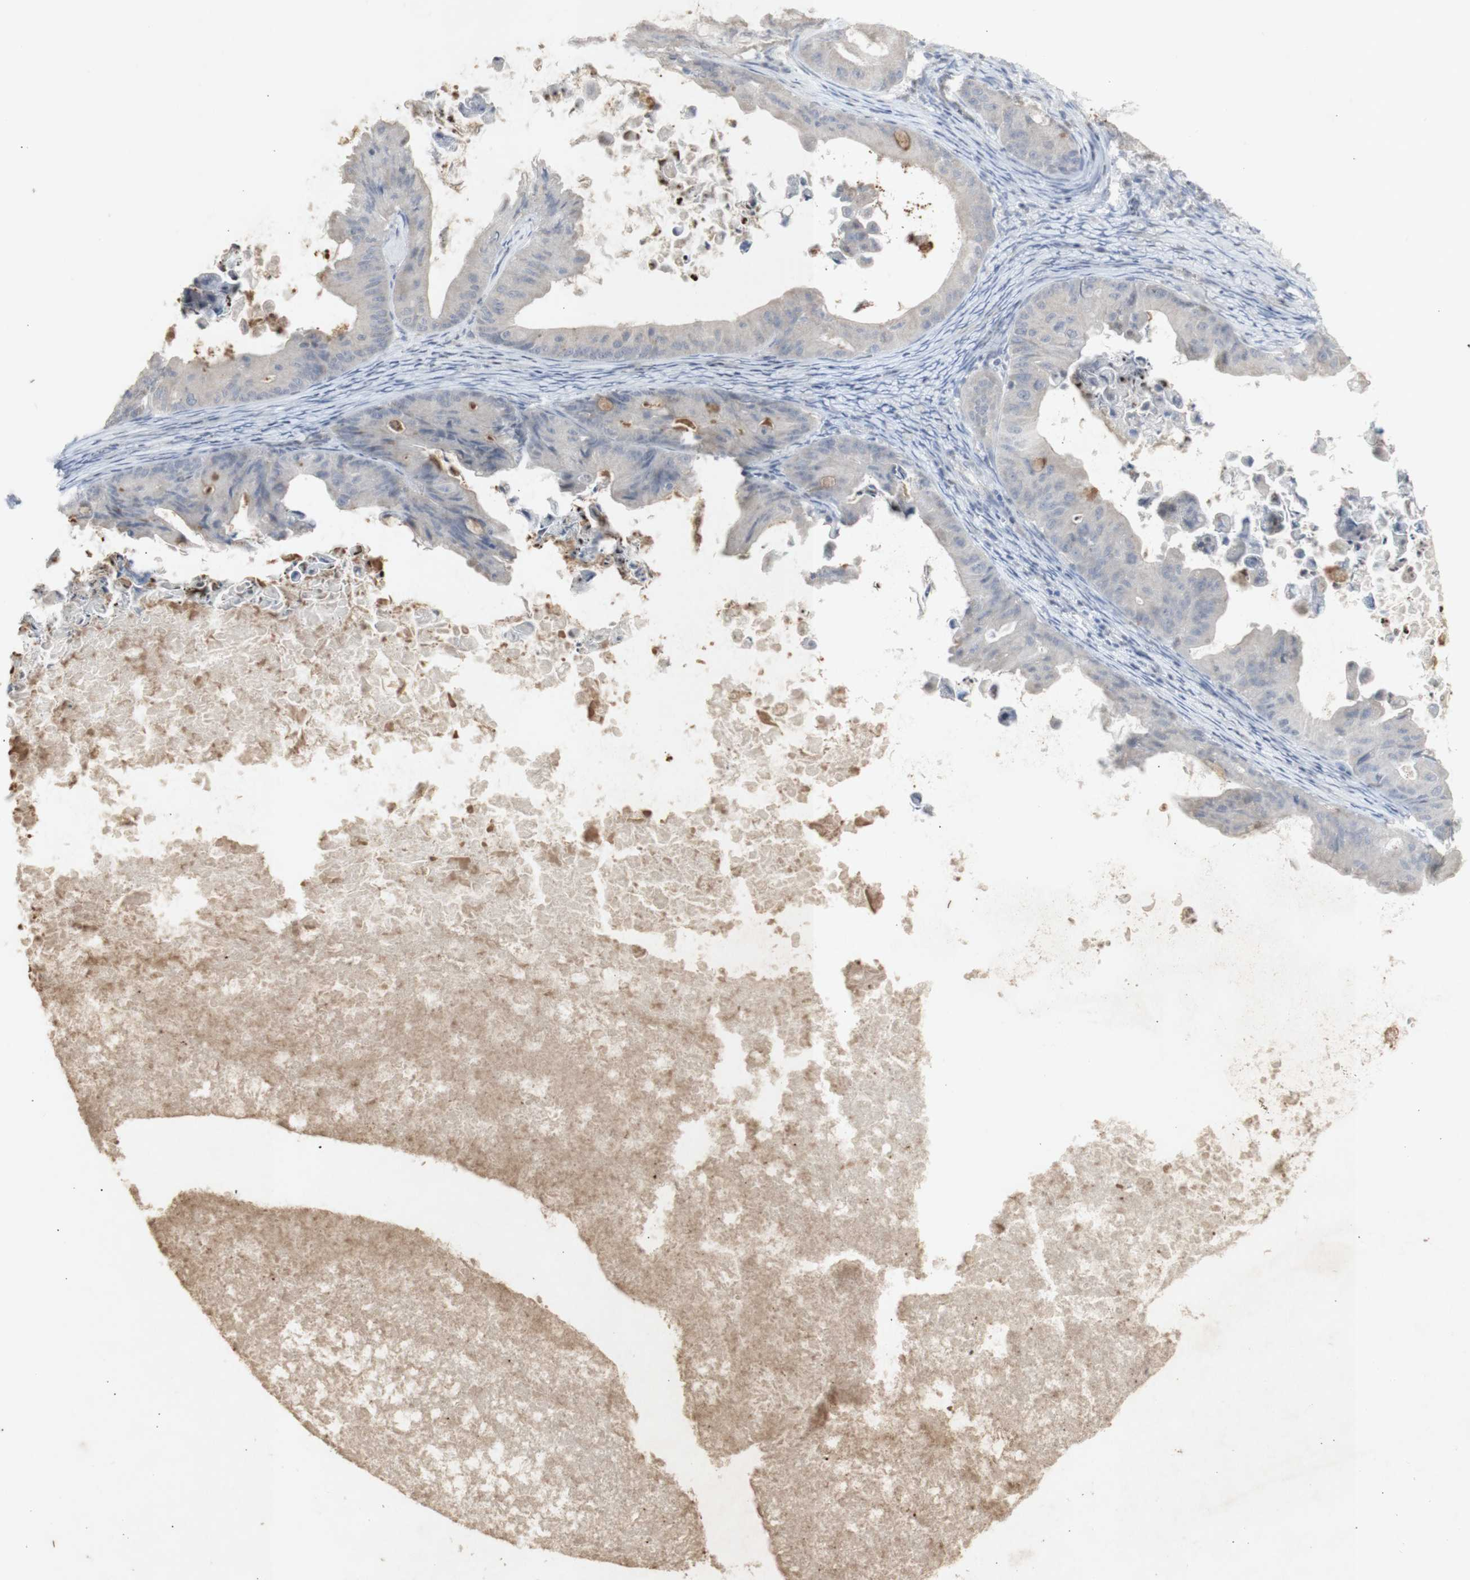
{"staining": {"intensity": "weak", "quantity": ">75%", "location": "cytoplasmic/membranous"}, "tissue": "ovarian cancer", "cell_type": "Tumor cells", "image_type": "cancer", "snomed": [{"axis": "morphology", "description": "Cystadenocarcinoma, mucinous, NOS"}, {"axis": "topography", "description": "Ovary"}], "caption": "Immunohistochemistry (DAB (3,3'-diaminobenzidine)) staining of human ovarian cancer (mucinous cystadenocarcinoma) demonstrates weak cytoplasmic/membranous protein staining in about >75% of tumor cells.", "gene": "INS", "patient": {"sex": "female", "age": 37}}